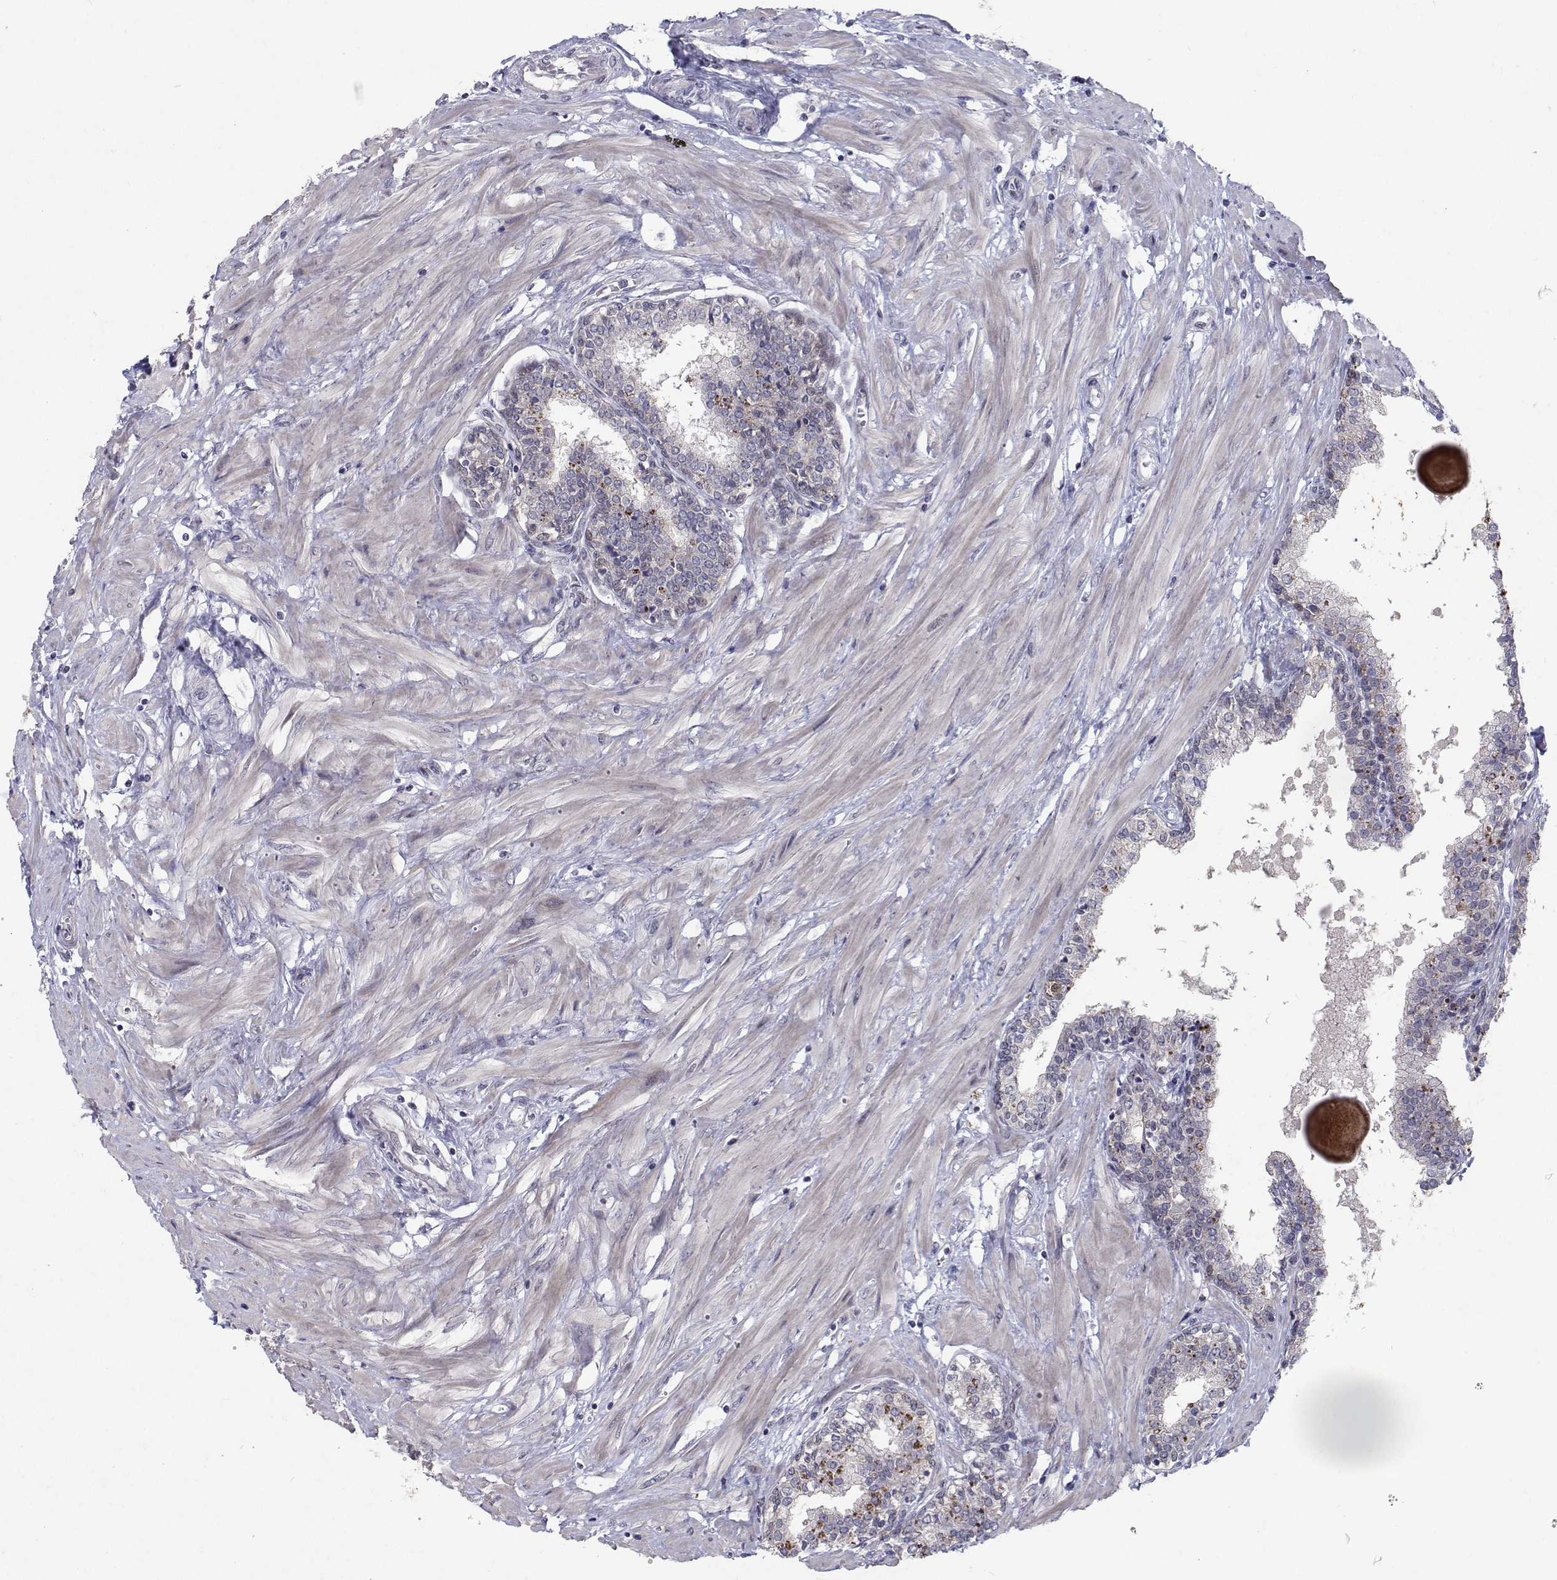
{"staining": {"intensity": "moderate", "quantity": "<25%", "location": "cytoplasmic/membranous"}, "tissue": "prostate", "cell_type": "Glandular cells", "image_type": "normal", "snomed": [{"axis": "morphology", "description": "Normal tissue, NOS"}, {"axis": "topography", "description": "Prostate"}], "caption": "Moderate cytoplasmic/membranous protein staining is seen in approximately <25% of glandular cells in prostate. The staining was performed using DAB (3,3'-diaminobenzidine) to visualize the protein expression in brown, while the nuclei were stained in blue with hematoxylin (Magnification: 20x).", "gene": "RBPJL", "patient": {"sex": "male", "age": 55}}